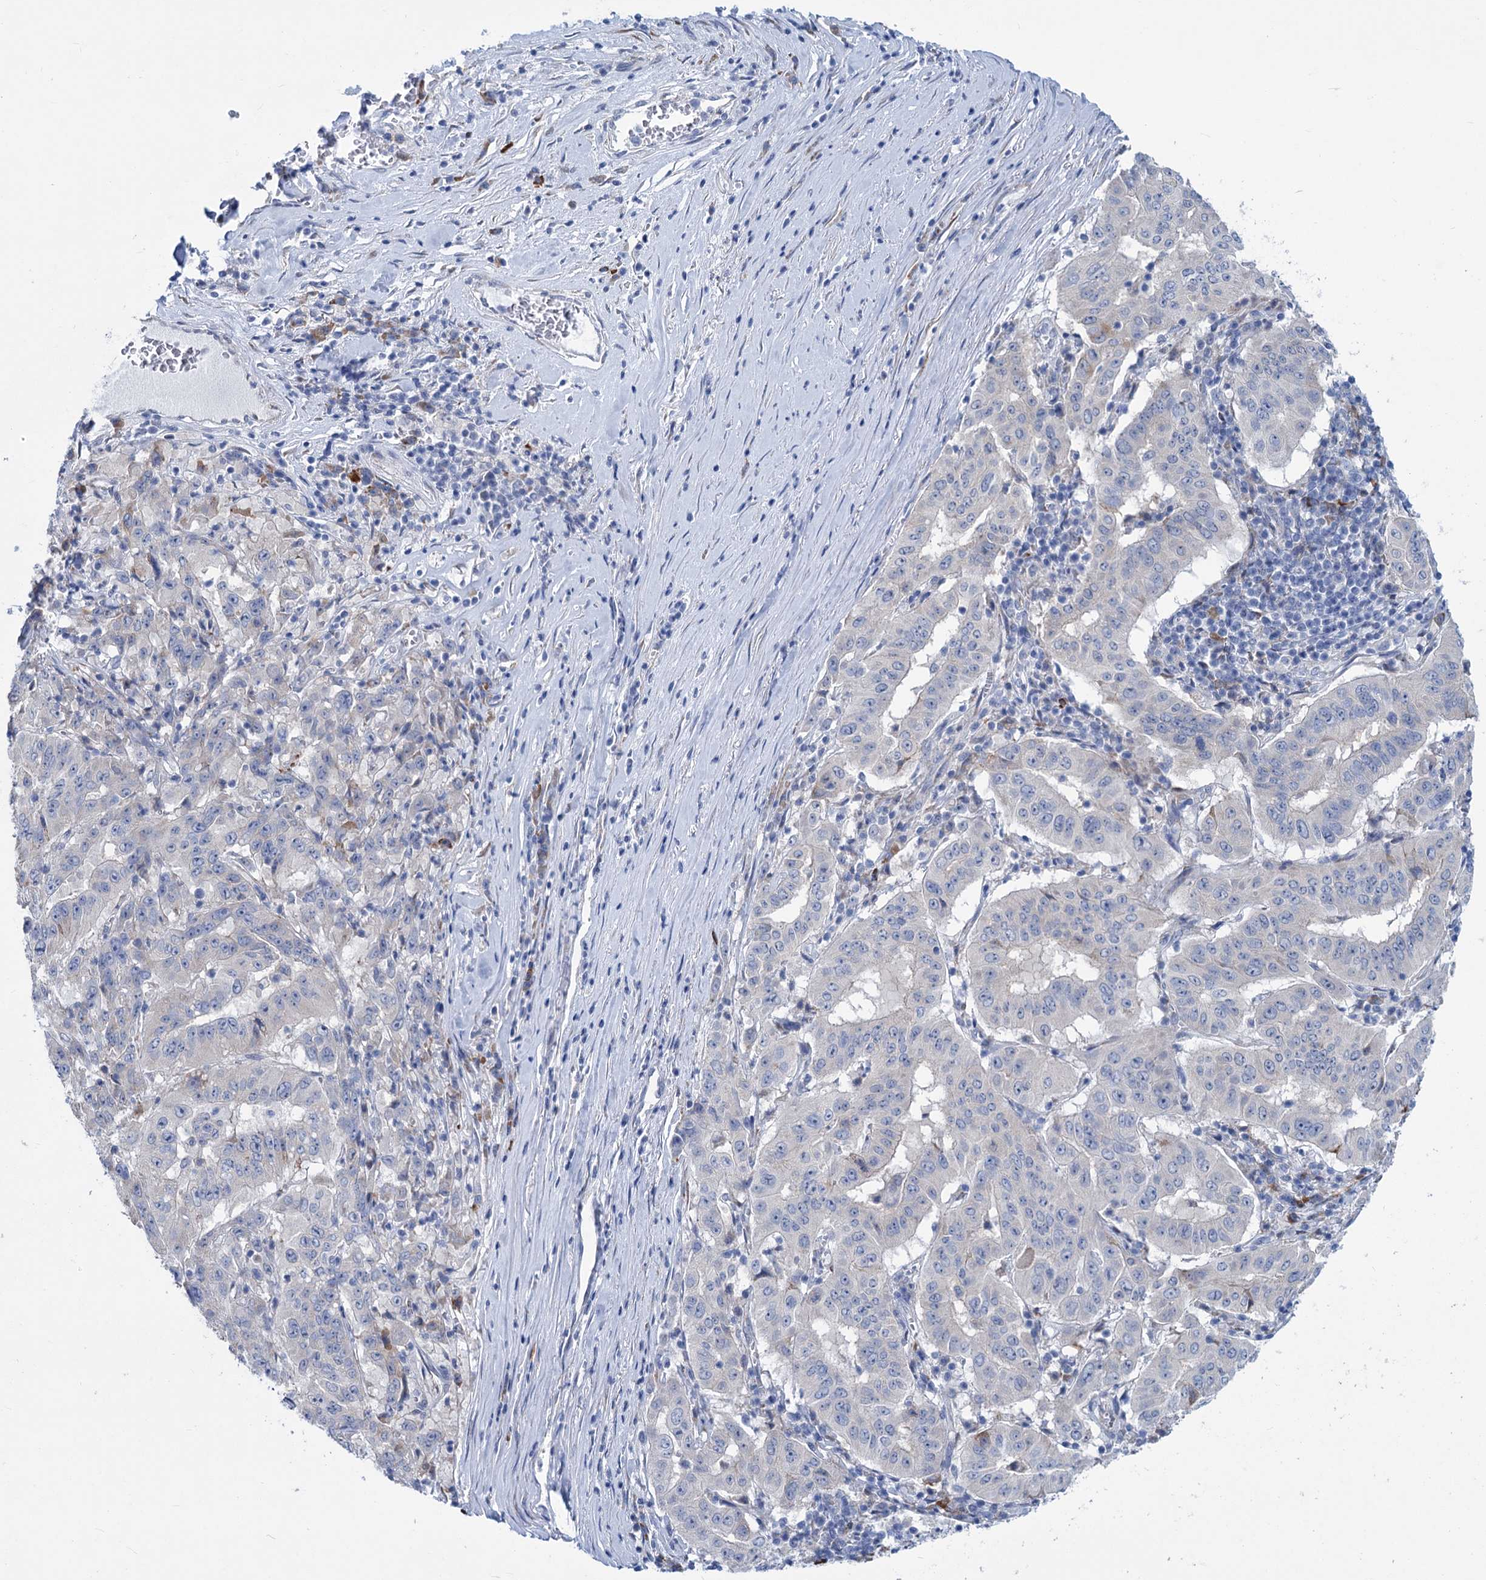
{"staining": {"intensity": "negative", "quantity": "none", "location": "none"}, "tissue": "pancreatic cancer", "cell_type": "Tumor cells", "image_type": "cancer", "snomed": [{"axis": "morphology", "description": "Adenocarcinoma, NOS"}, {"axis": "topography", "description": "Pancreas"}], "caption": "The immunohistochemistry (IHC) image has no significant positivity in tumor cells of pancreatic adenocarcinoma tissue.", "gene": "NEU3", "patient": {"sex": "male", "age": 63}}